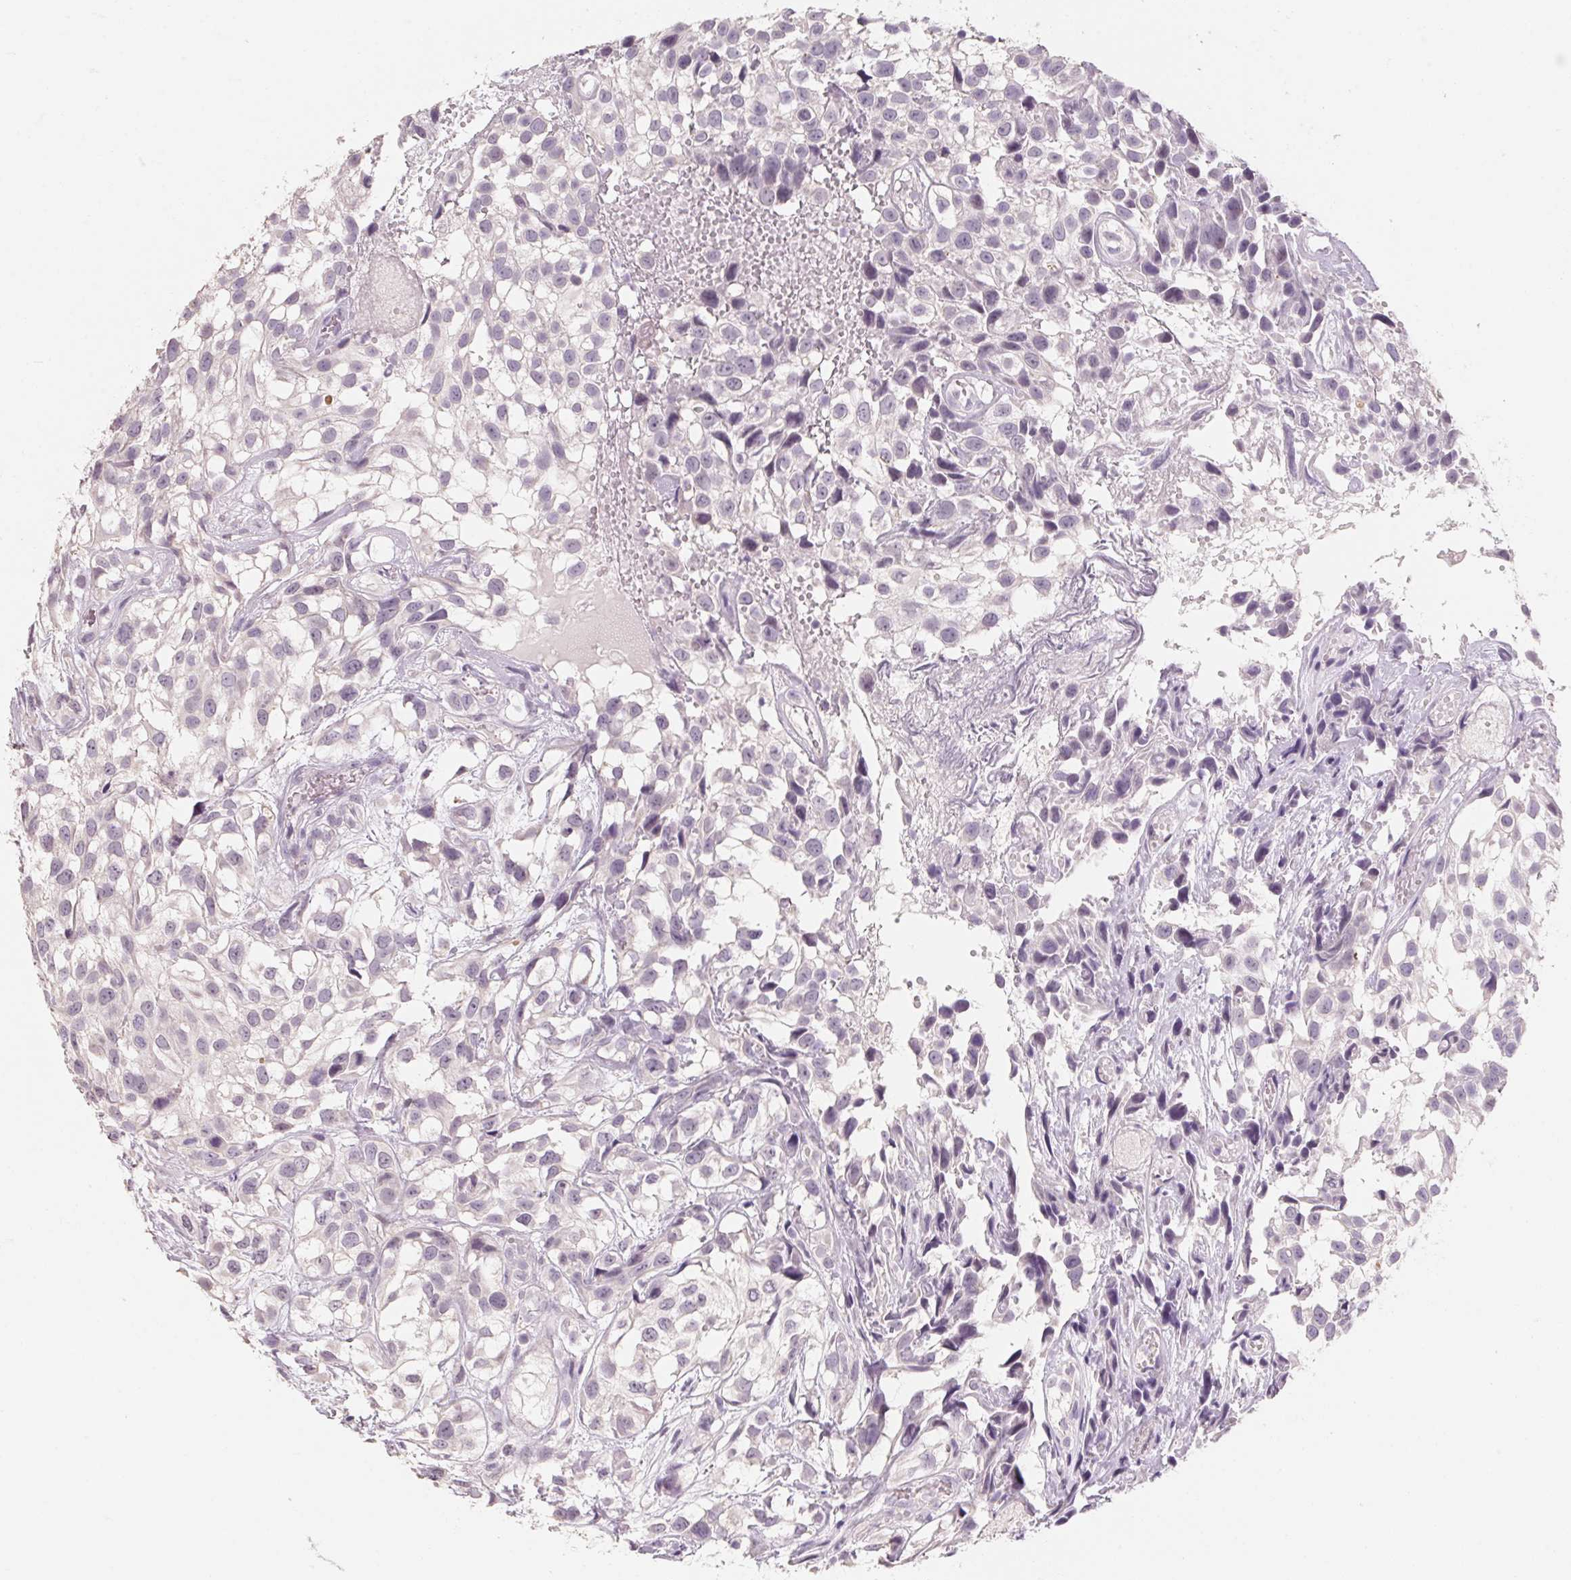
{"staining": {"intensity": "negative", "quantity": "none", "location": "none"}, "tissue": "urothelial cancer", "cell_type": "Tumor cells", "image_type": "cancer", "snomed": [{"axis": "morphology", "description": "Urothelial carcinoma, High grade"}, {"axis": "topography", "description": "Urinary bladder"}], "caption": "IHC of urothelial cancer exhibits no expression in tumor cells. The staining was performed using DAB (3,3'-diaminobenzidine) to visualize the protein expression in brown, while the nuclei were stained in blue with hematoxylin (Magnification: 20x).", "gene": "CAPZA3", "patient": {"sex": "male", "age": 56}}